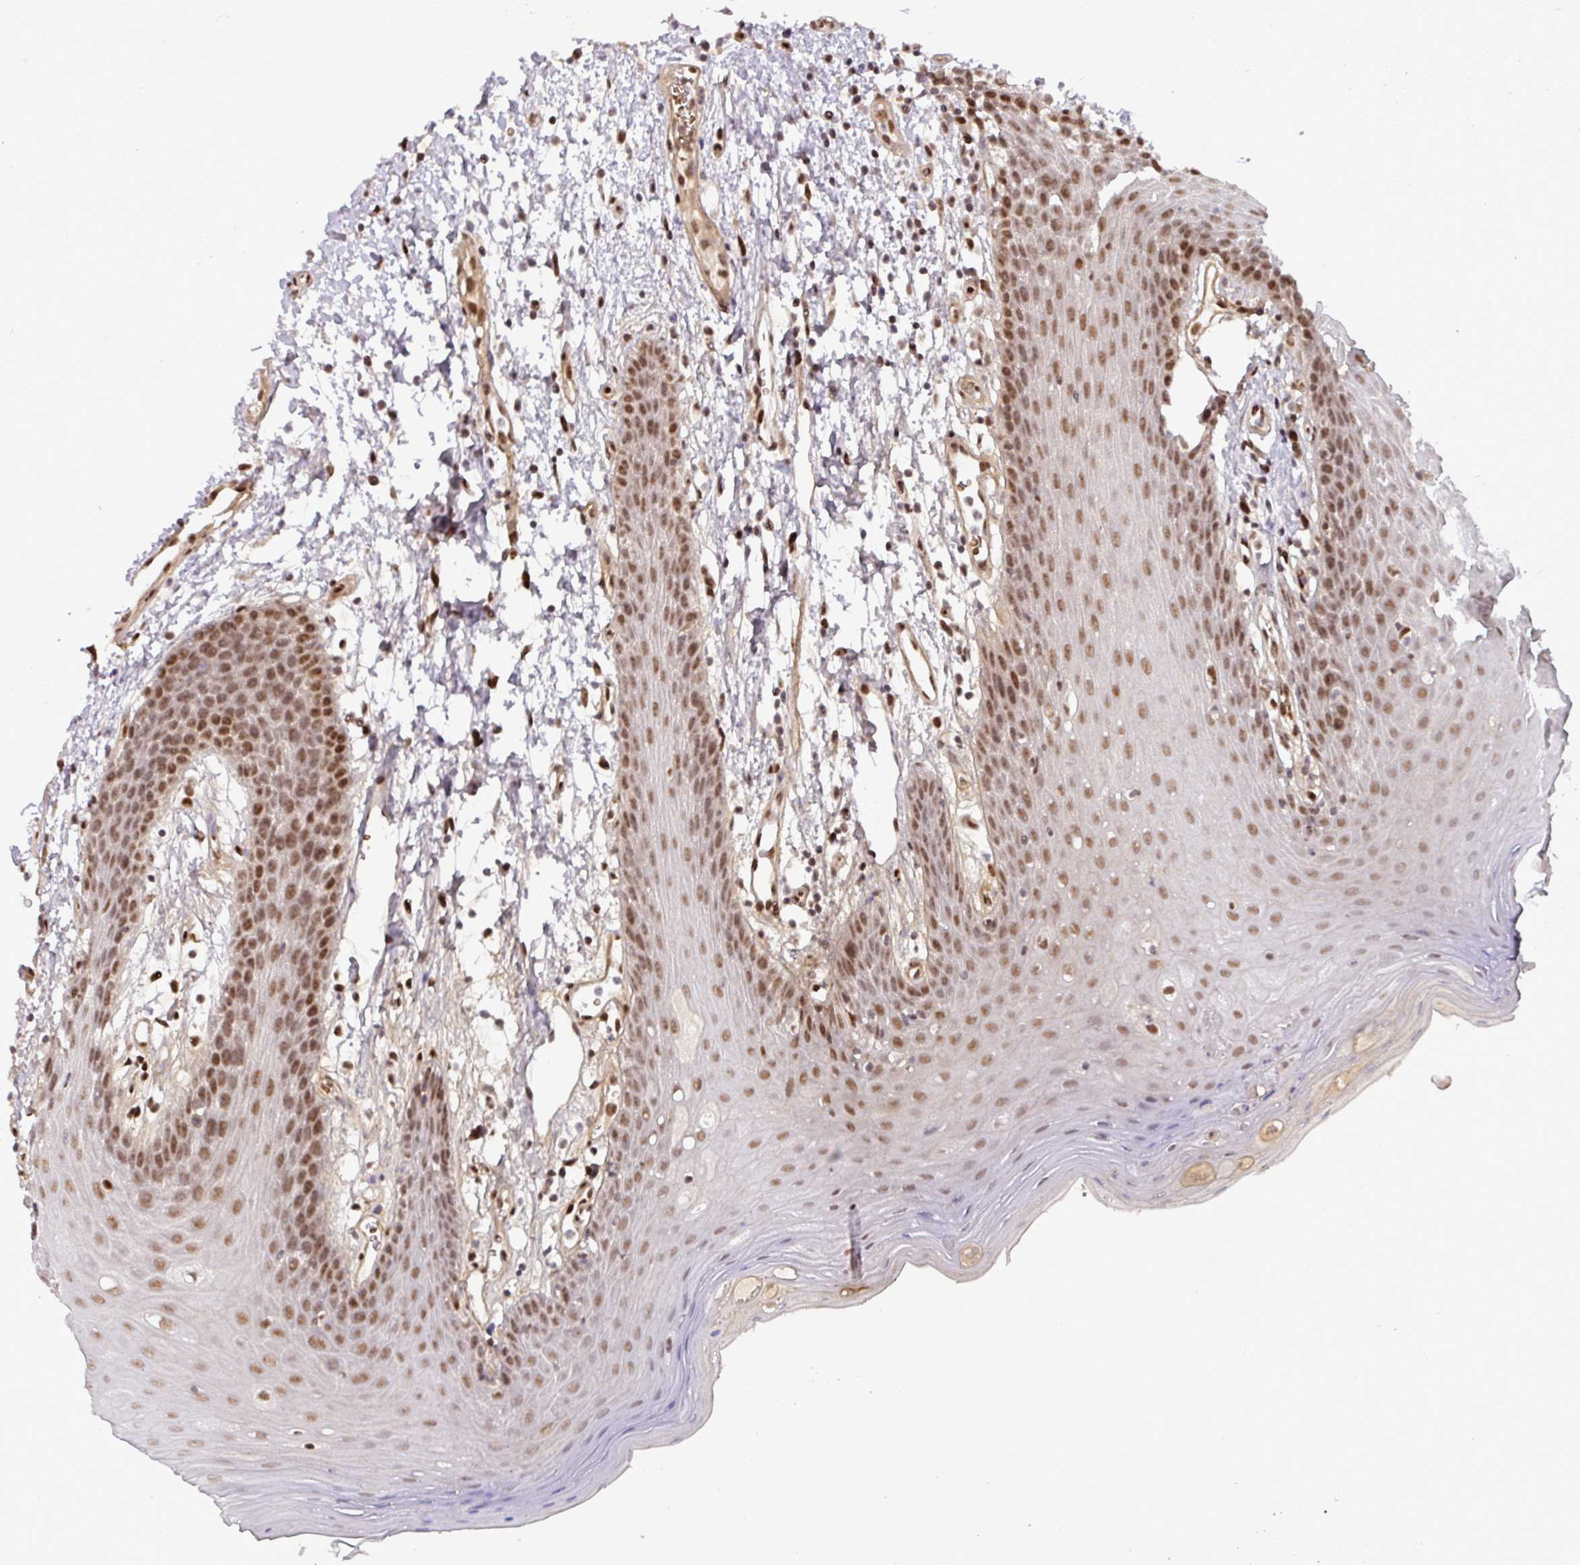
{"staining": {"intensity": "moderate", "quantity": ">75%", "location": "nuclear"}, "tissue": "oral mucosa", "cell_type": "Squamous epithelial cells", "image_type": "normal", "snomed": [{"axis": "morphology", "description": "Normal tissue, NOS"}, {"axis": "topography", "description": "Oral tissue"}, {"axis": "topography", "description": "Tounge, NOS"}], "caption": "There is medium levels of moderate nuclear staining in squamous epithelial cells of unremarkable oral mucosa, as demonstrated by immunohistochemical staining (brown color).", "gene": "CIC", "patient": {"sex": "female", "age": 59}}